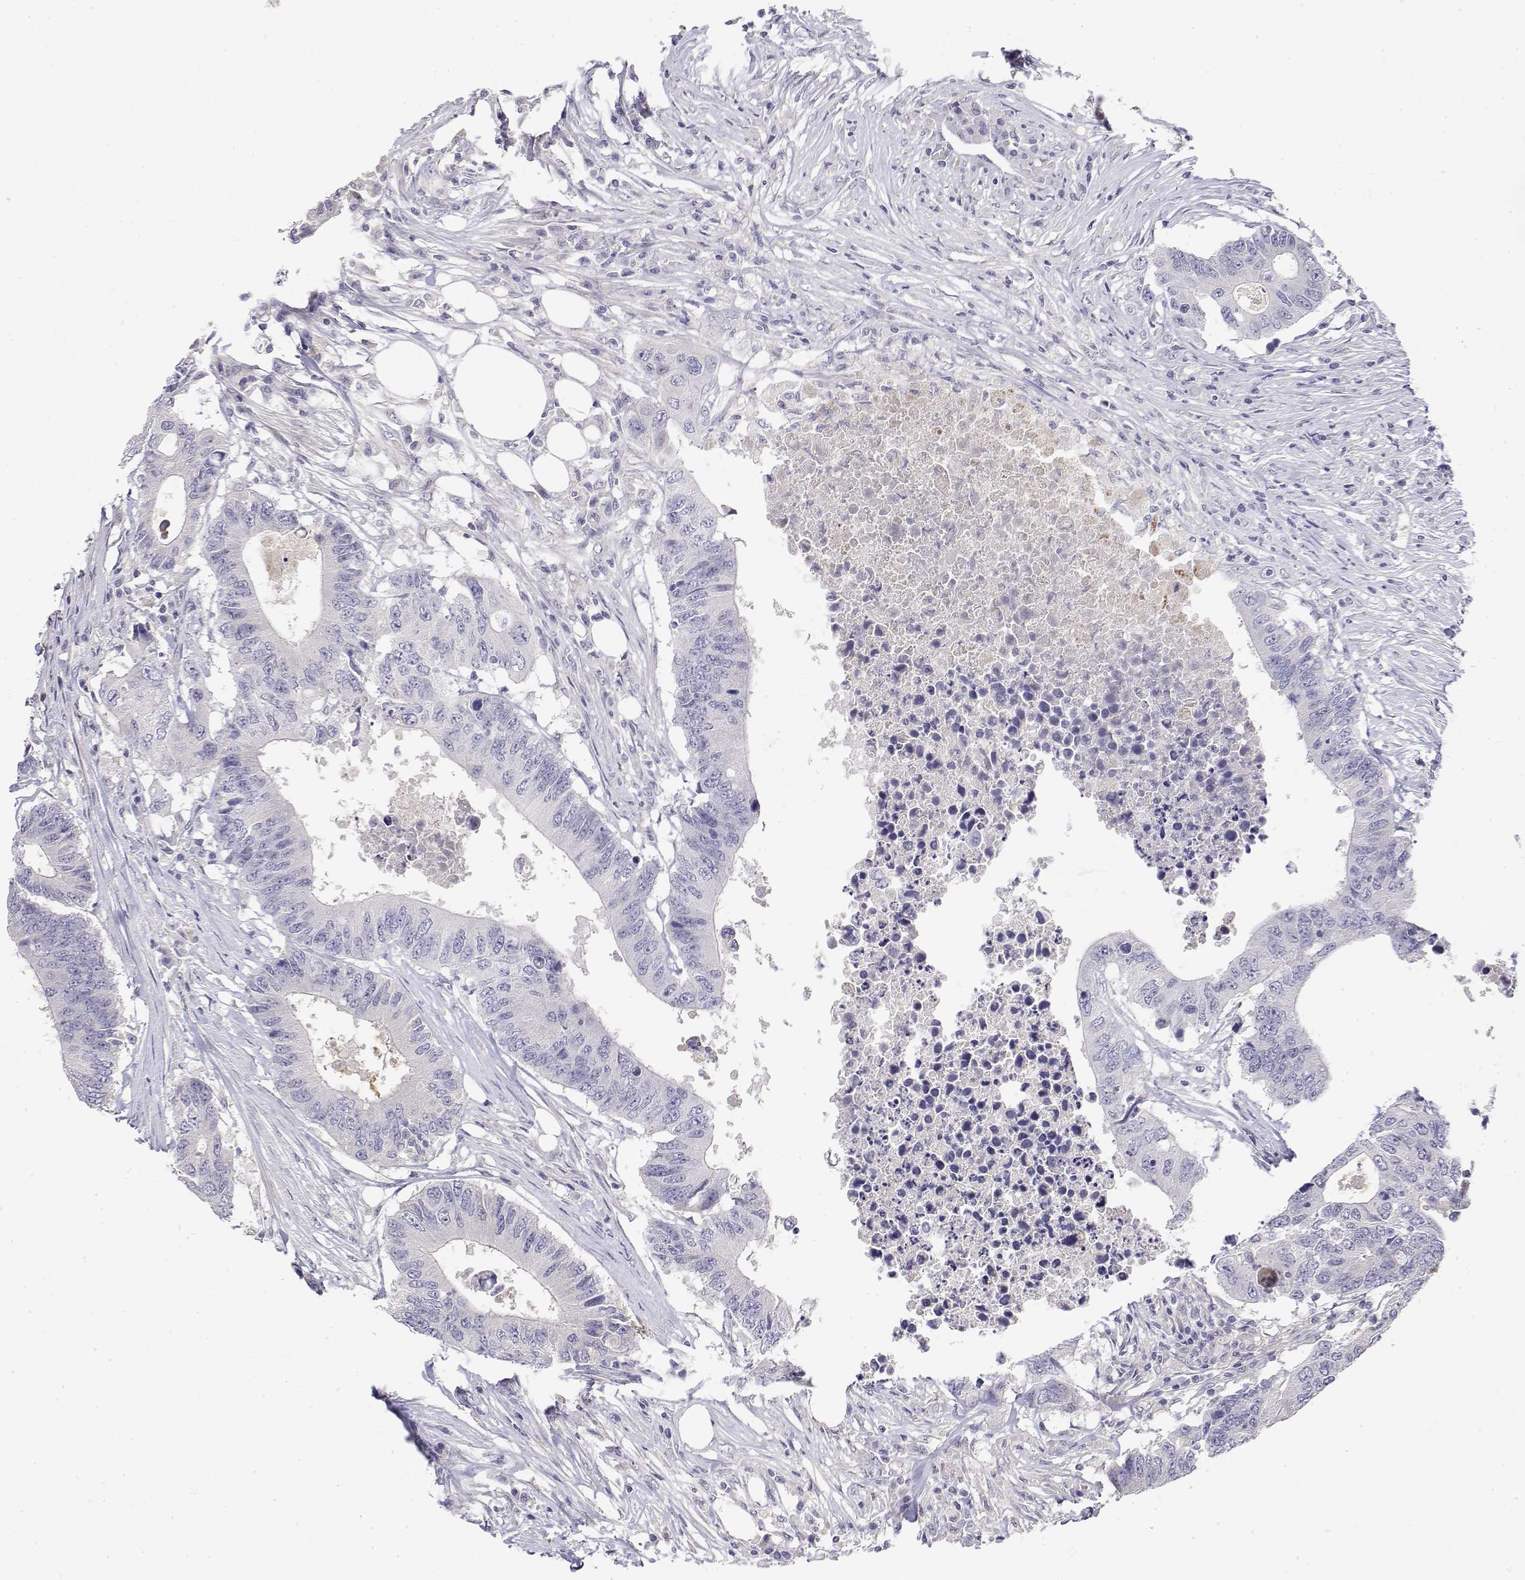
{"staining": {"intensity": "negative", "quantity": "none", "location": "none"}, "tissue": "colorectal cancer", "cell_type": "Tumor cells", "image_type": "cancer", "snomed": [{"axis": "morphology", "description": "Adenocarcinoma, NOS"}, {"axis": "topography", "description": "Colon"}], "caption": "Image shows no significant protein positivity in tumor cells of colorectal adenocarcinoma.", "gene": "GGACT", "patient": {"sex": "male", "age": 71}}